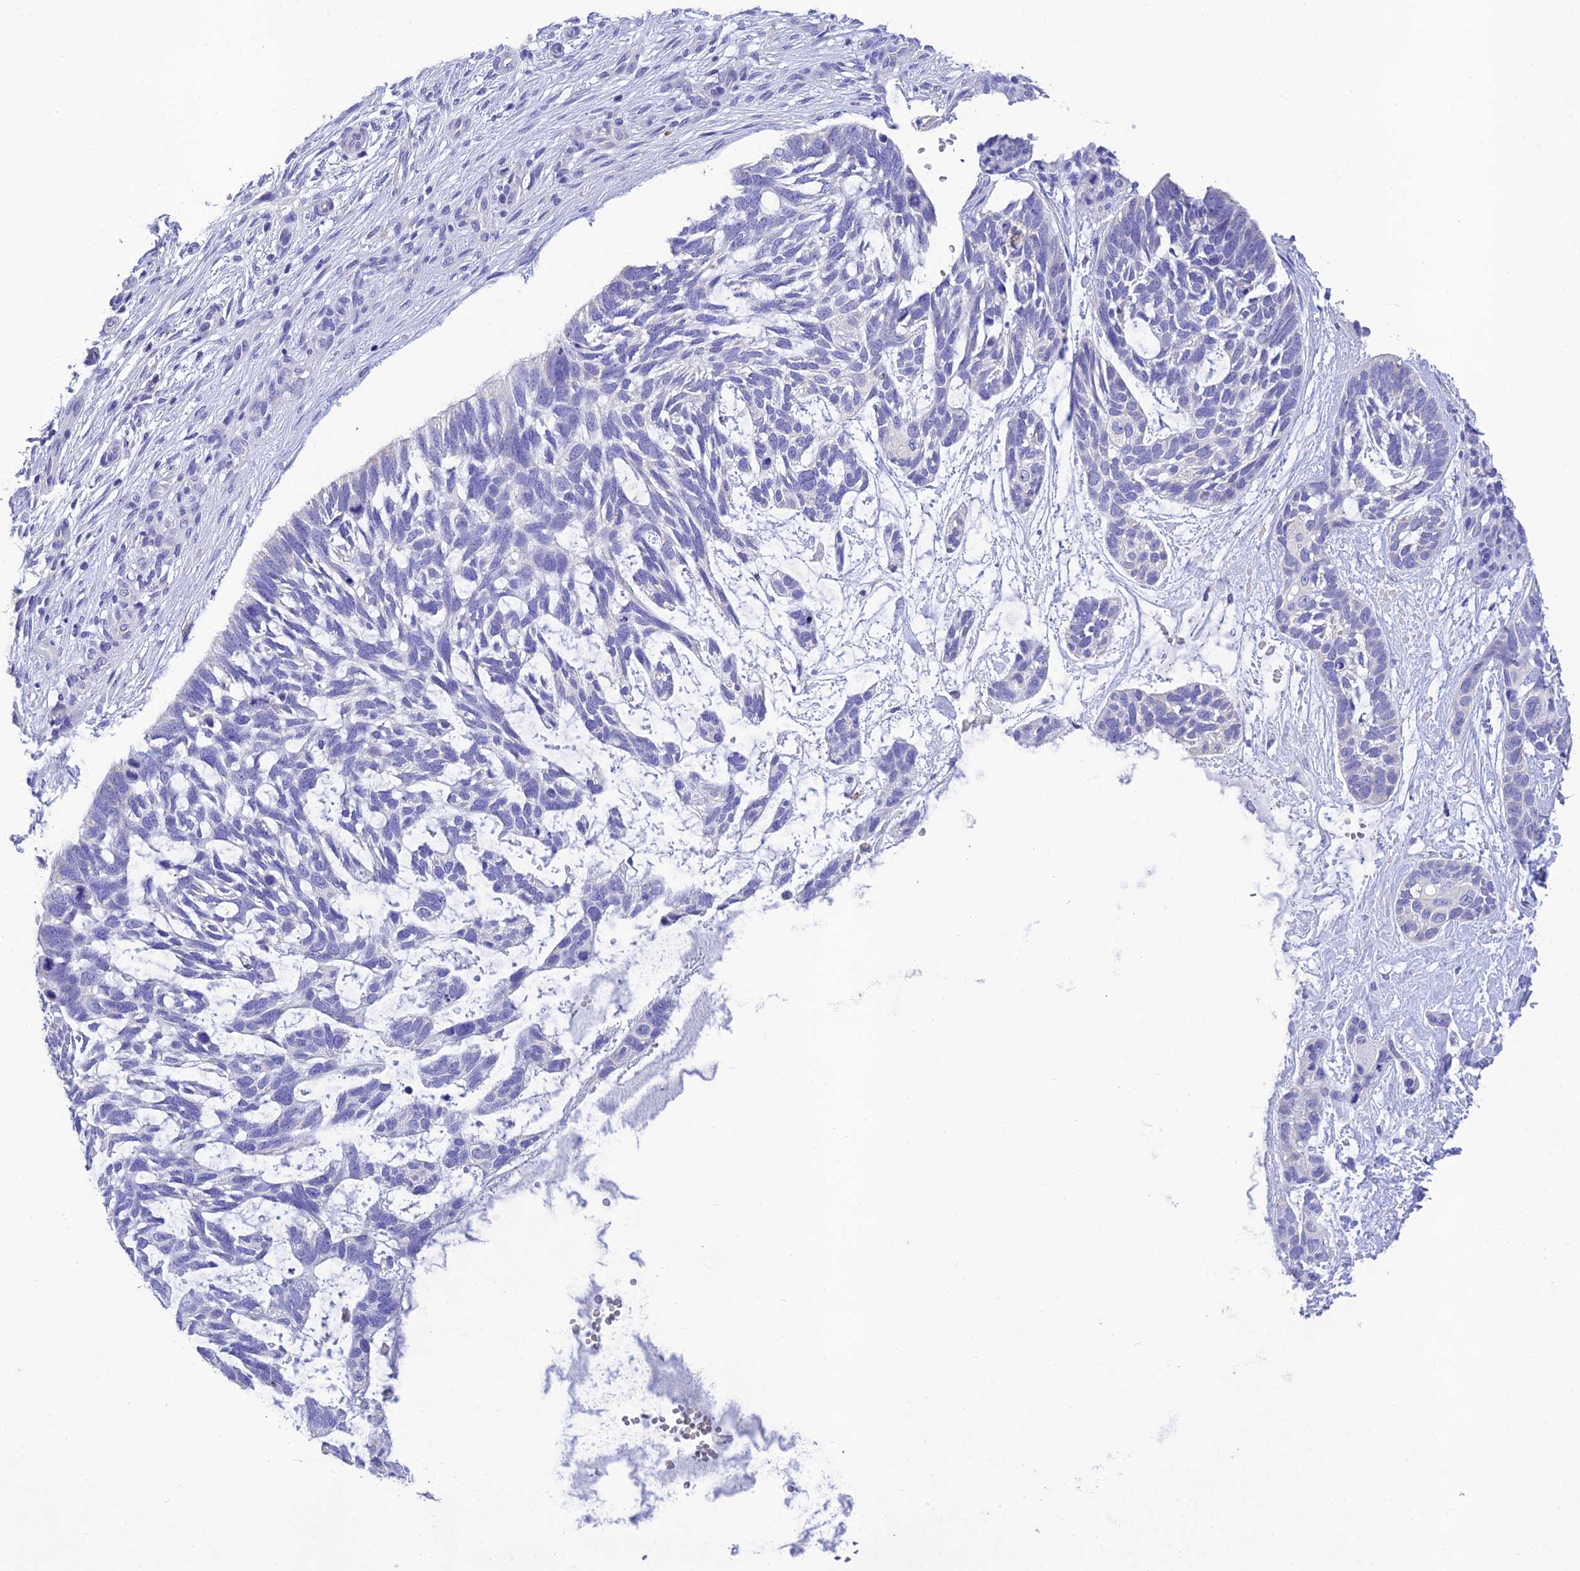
{"staining": {"intensity": "negative", "quantity": "none", "location": "none"}, "tissue": "skin cancer", "cell_type": "Tumor cells", "image_type": "cancer", "snomed": [{"axis": "morphology", "description": "Basal cell carcinoma"}, {"axis": "topography", "description": "Skin"}], "caption": "High power microscopy micrograph of an immunohistochemistry micrograph of basal cell carcinoma (skin), revealing no significant expression in tumor cells.", "gene": "MS4A5", "patient": {"sex": "male", "age": 88}}